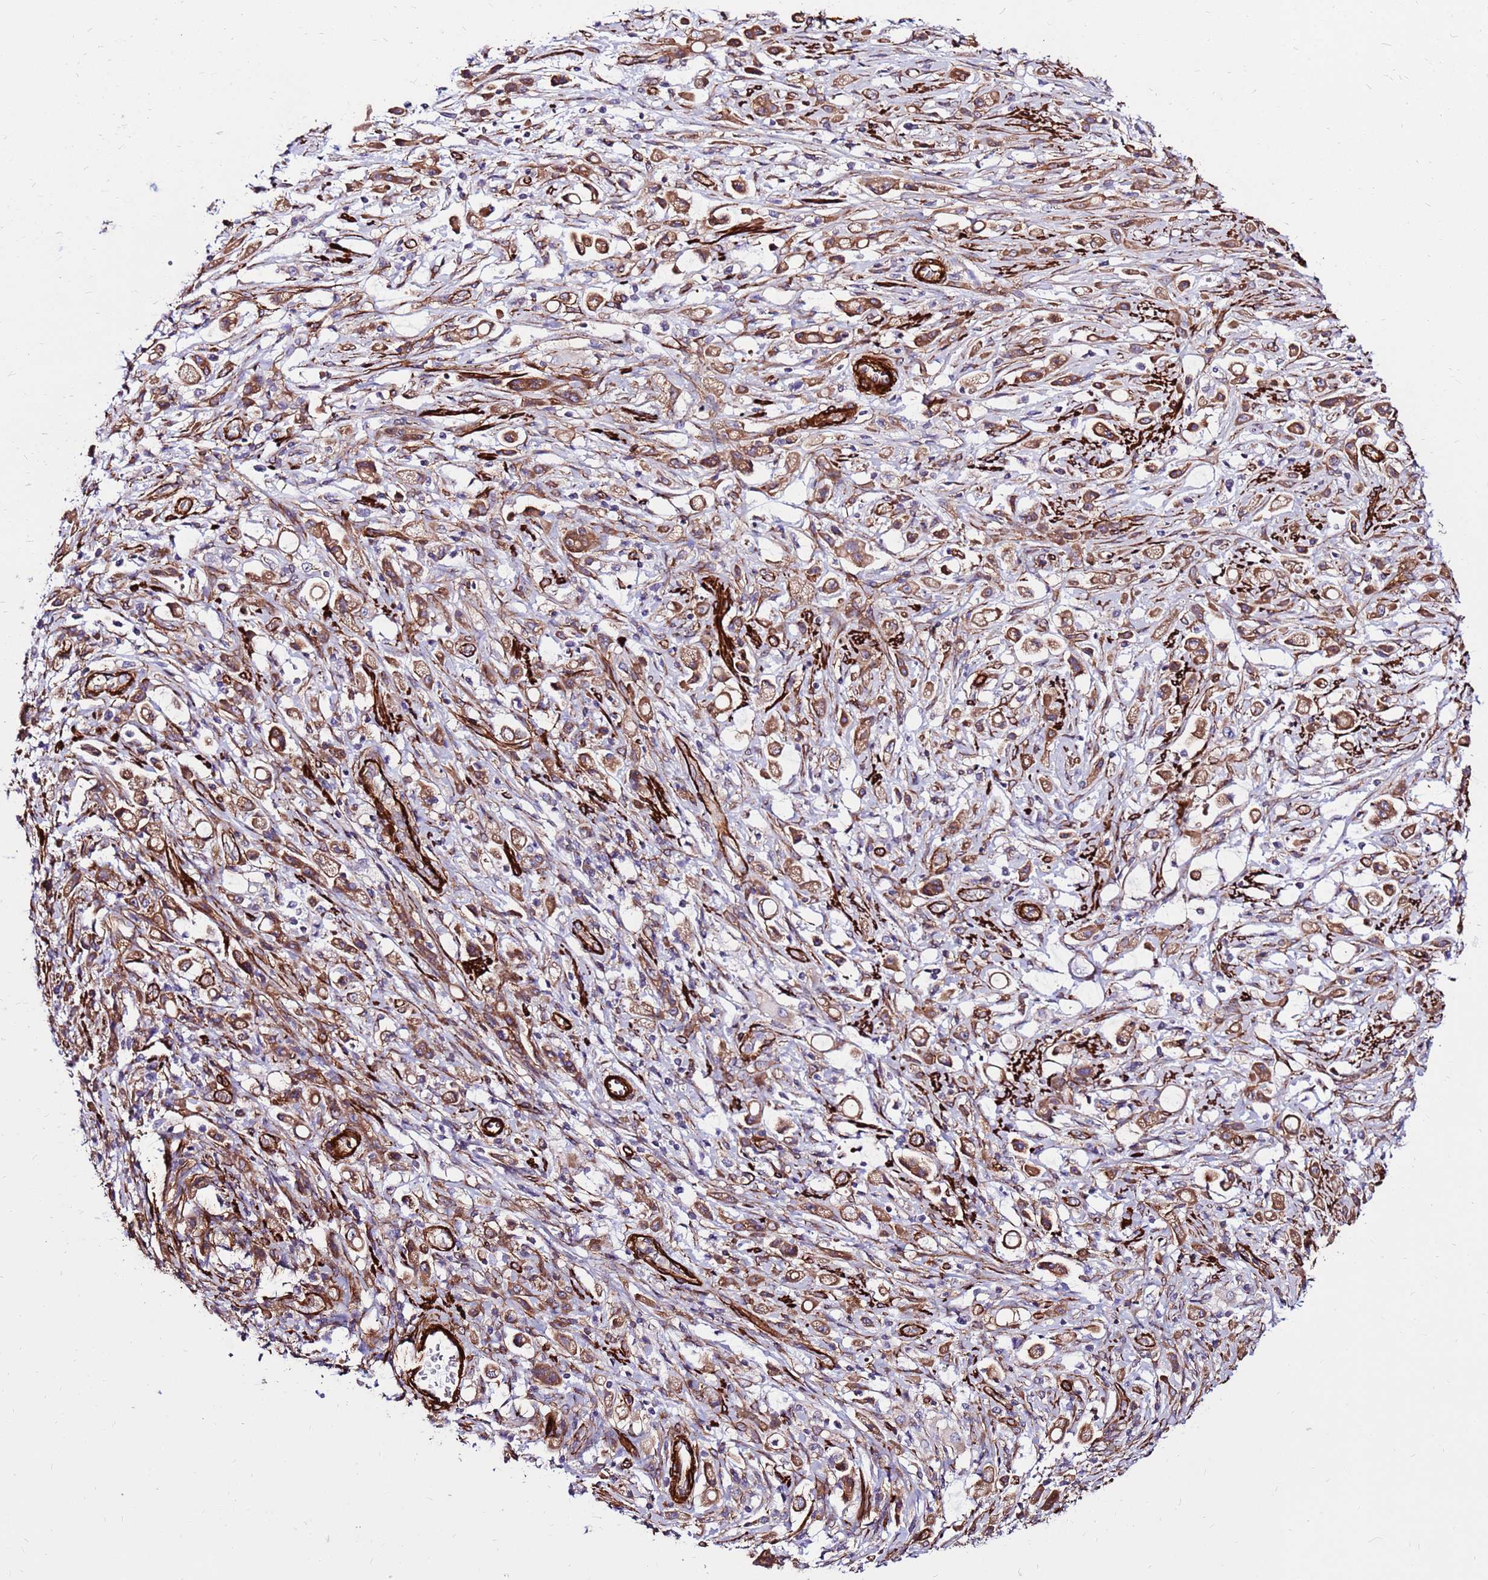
{"staining": {"intensity": "moderate", "quantity": ">75%", "location": "cytoplasmic/membranous"}, "tissue": "stomach cancer", "cell_type": "Tumor cells", "image_type": "cancer", "snomed": [{"axis": "morphology", "description": "Adenocarcinoma, NOS"}, {"axis": "topography", "description": "Stomach"}], "caption": "Human adenocarcinoma (stomach) stained for a protein (brown) reveals moderate cytoplasmic/membranous positive positivity in about >75% of tumor cells.", "gene": "EI24", "patient": {"sex": "female", "age": 60}}